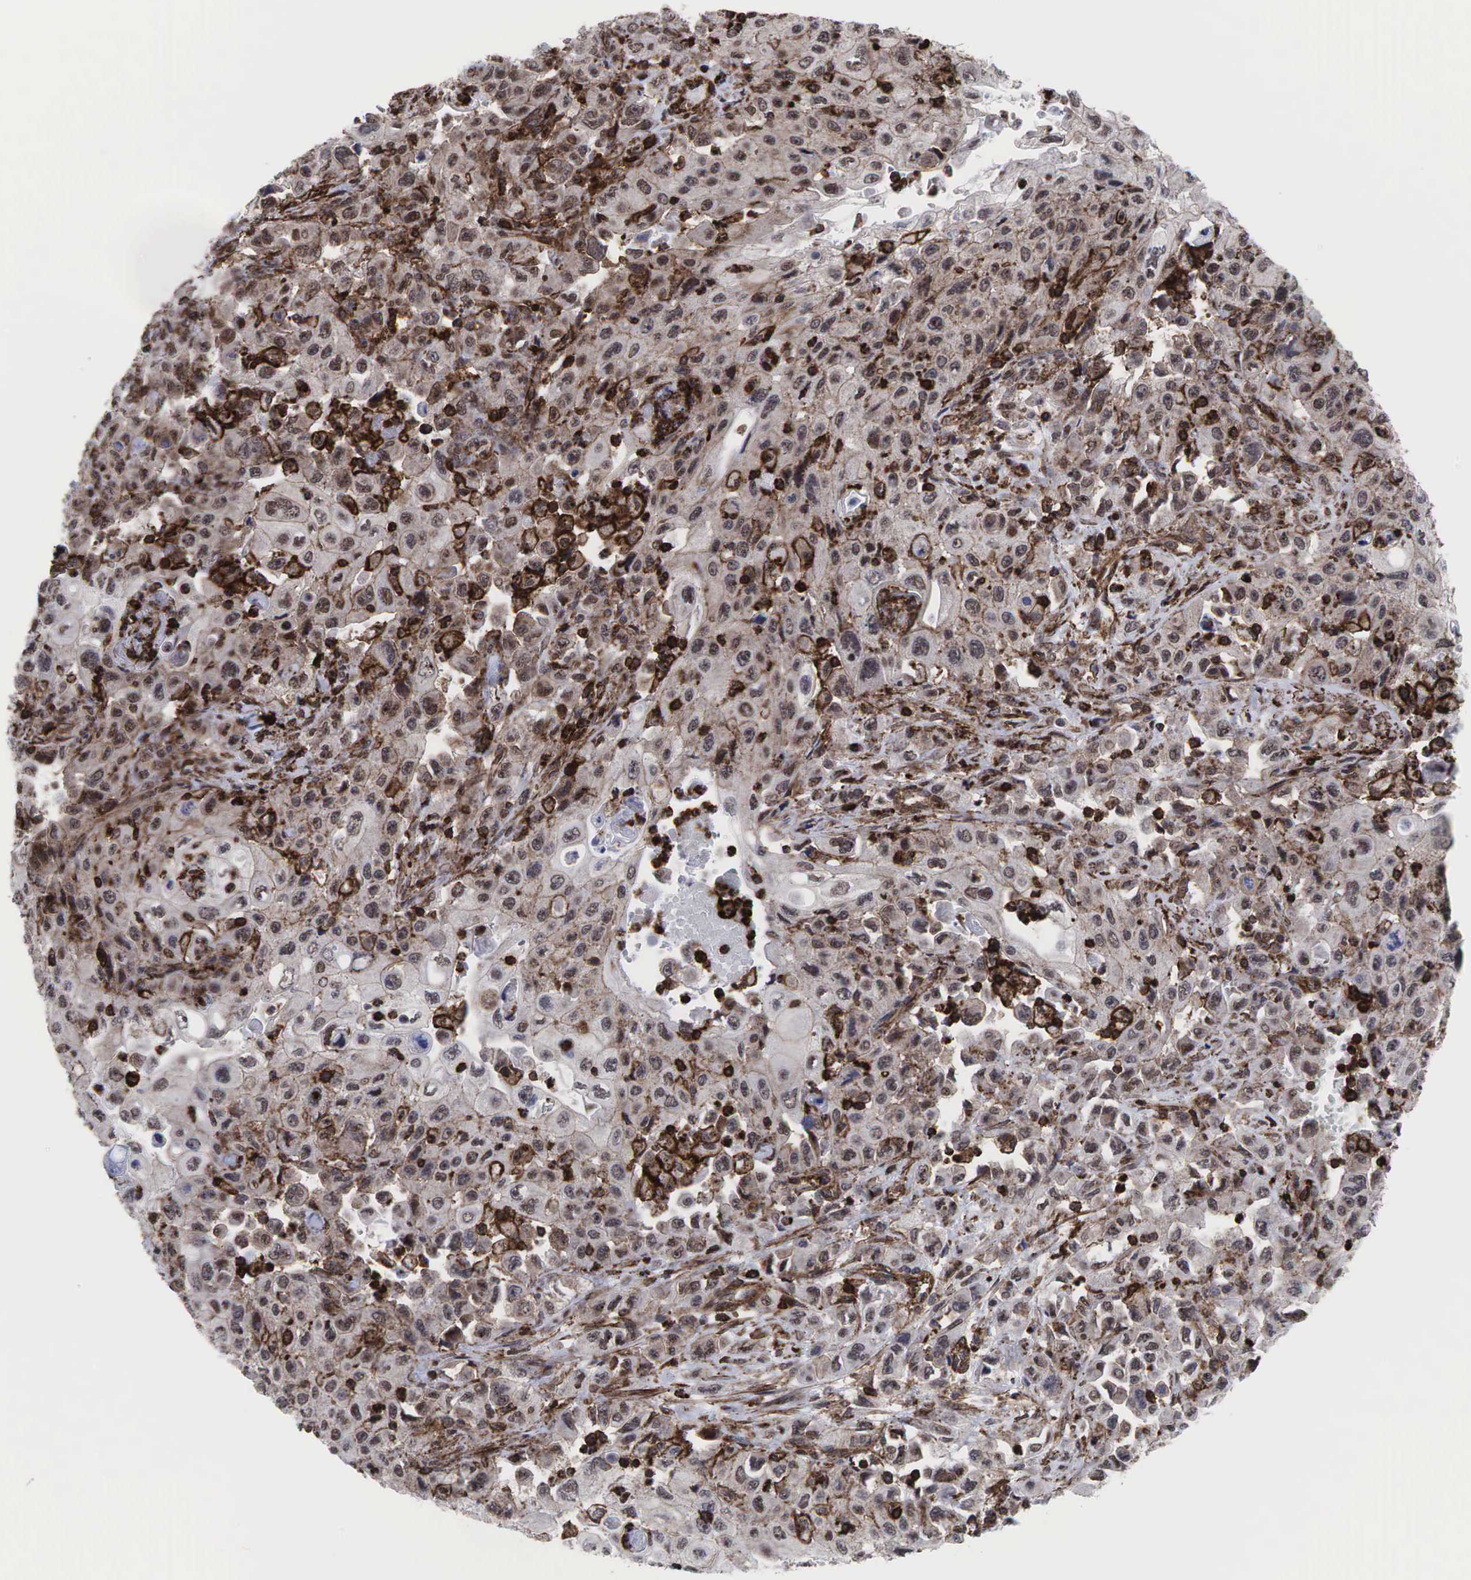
{"staining": {"intensity": "moderate", "quantity": ">75%", "location": "cytoplasmic/membranous"}, "tissue": "pancreatic cancer", "cell_type": "Tumor cells", "image_type": "cancer", "snomed": [{"axis": "morphology", "description": "Adenocarcinoma, NOS"}, {"axis": "topography", "description": "Pancreas"}], "caption": "Pancreatic cancer (adenocarcinoma) was stained to show a protein in brown. There is medium levels of moderate cytoplasmic/membranous positivity in approximately >75% of tumor cells. (Brightfield microscopy of DAB IHC at high magnification).", "gene": "GPRASP1", "patient": {"sex": "male", "age": 70}}